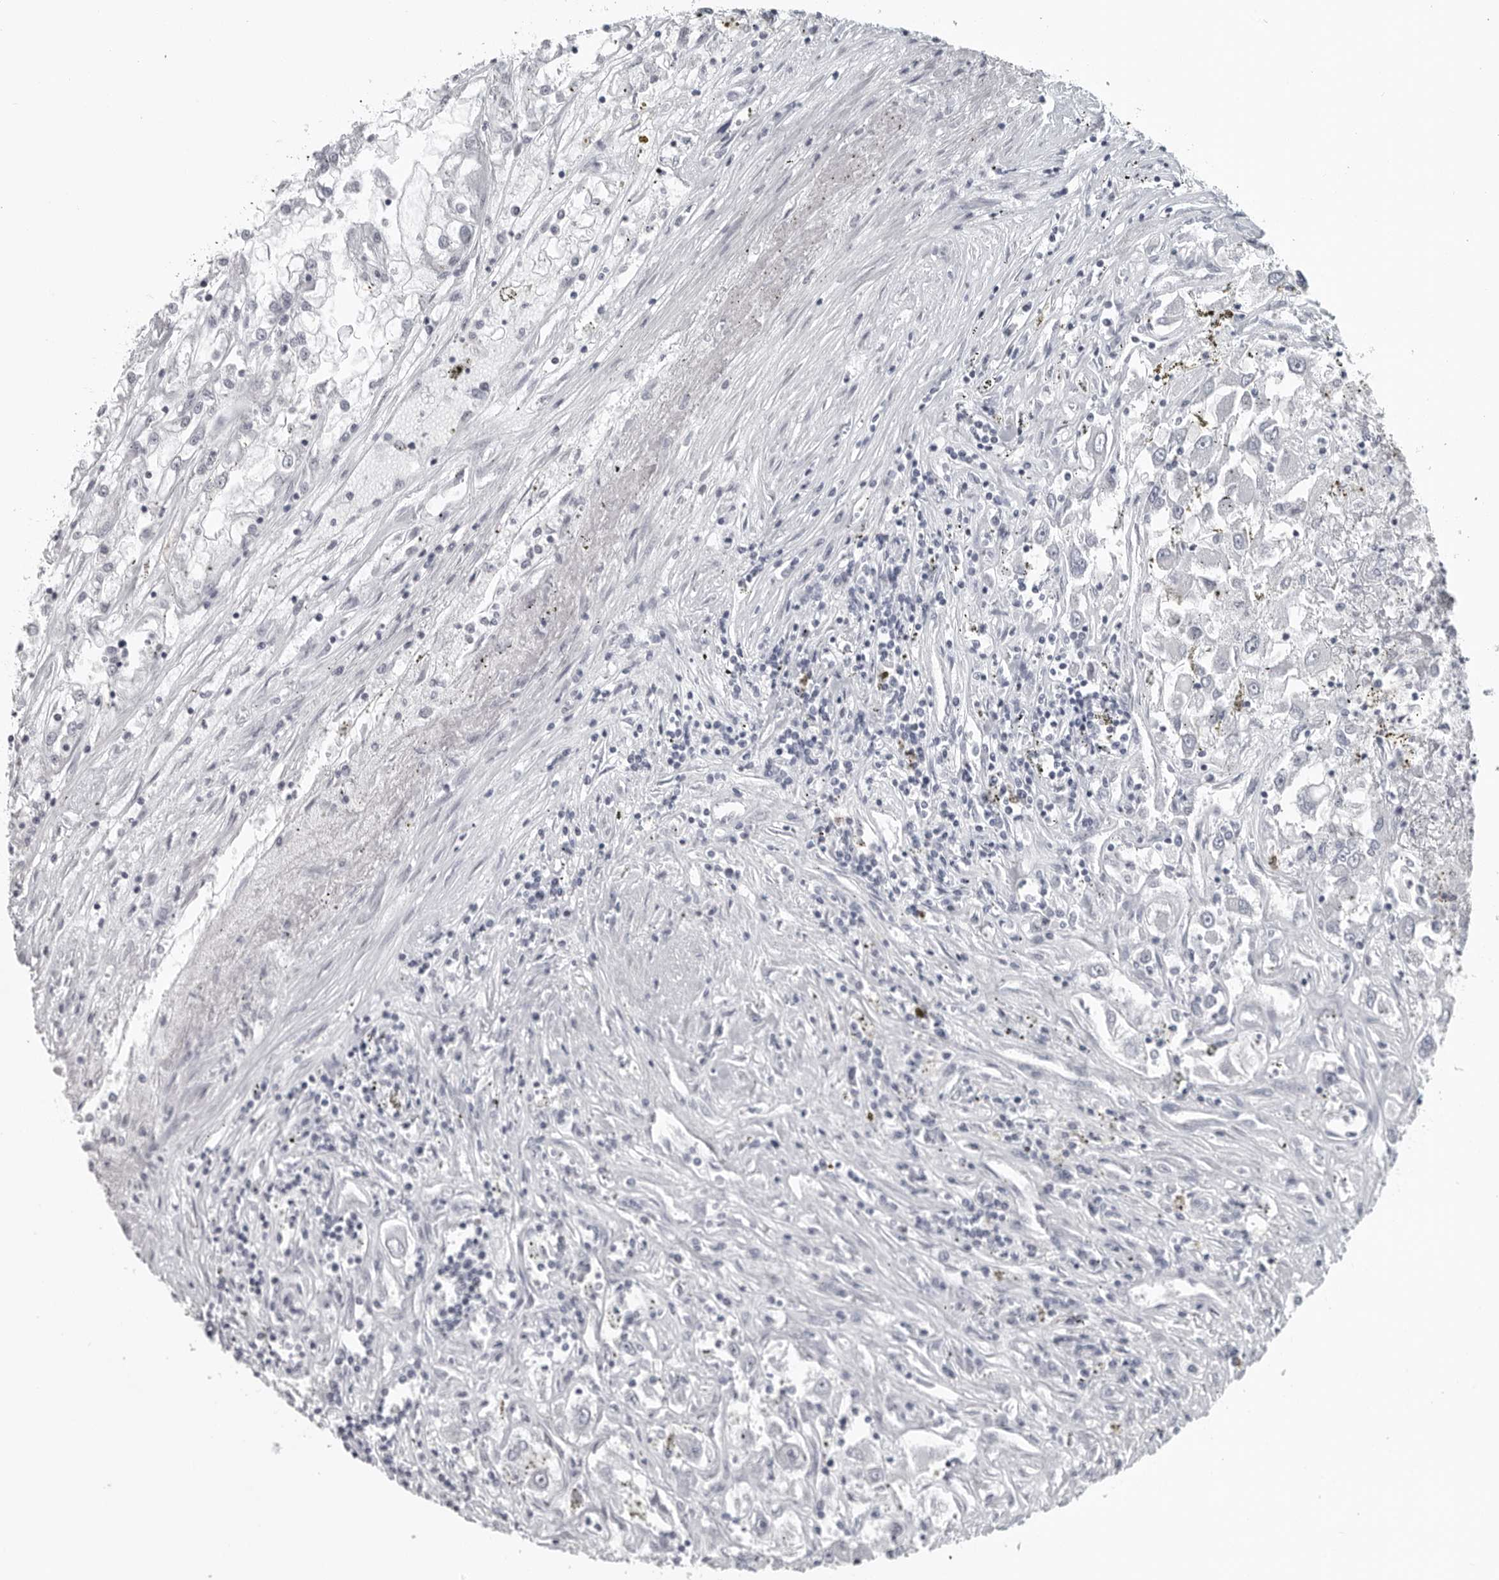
{"staining": {"intensity": "negative", "quantity": "none", "location": "none"}, "tissue": "renal cancer", "cell_type": "Tumor cells", "image_type": "cancer", "snomed": [{"axis": "morphology", "description": "Adenocarcinoma, NOS"}, {"axis": "topography", "description": "Kidney"}], "caption": "The image displays no staining of tumor cells in renal adenocarcinoma. Brightfield microscopy of immunohistochemistry (IHC) stained with DAB (brown) and hematoxylin (blue), captured at high magnification.", "gene": "SATB2", "patient": {"sex": "female", "age": 52}}